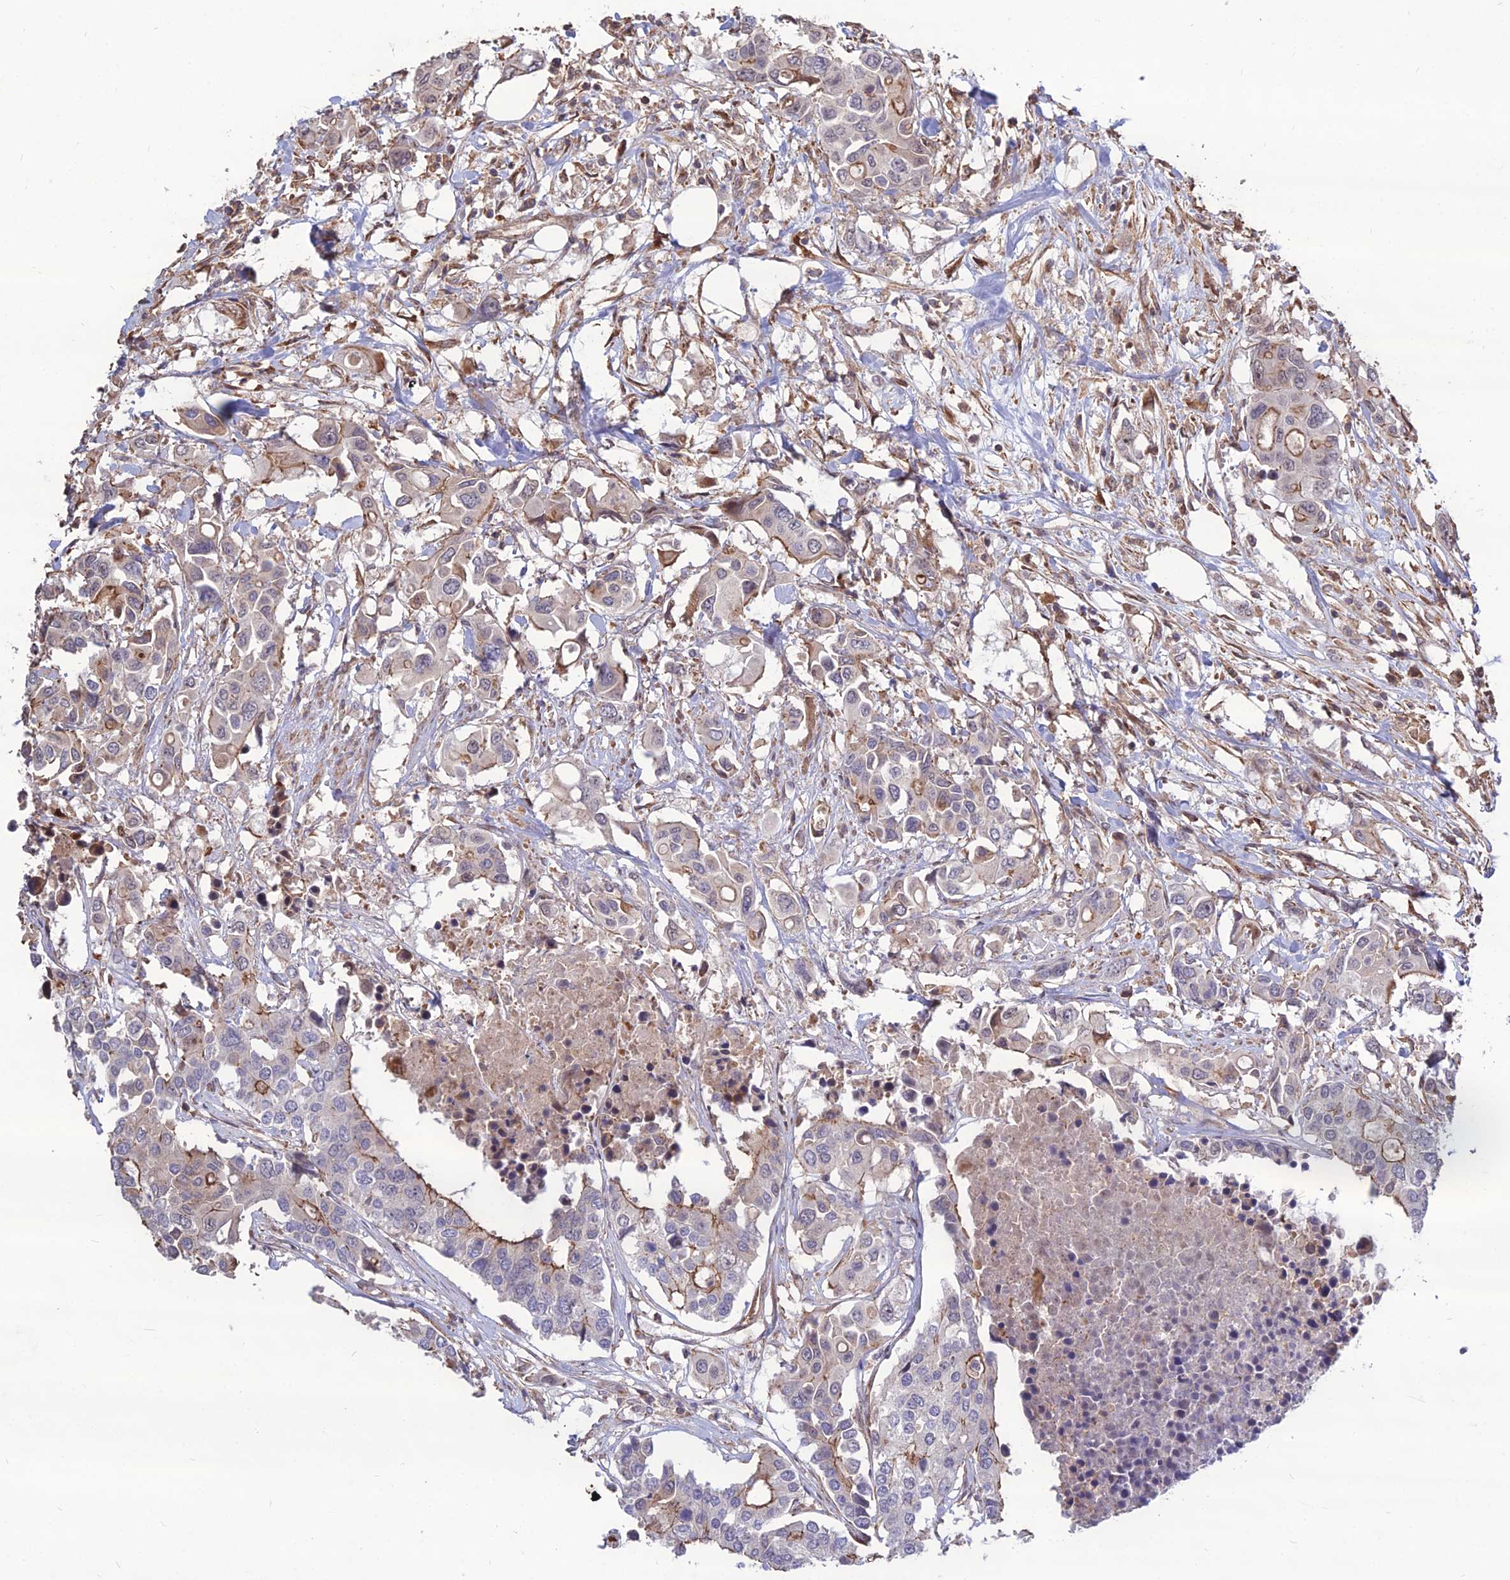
{"staining": {"intensity": "moderate", "quantity": "25%-75%", "location": "cytoplasmic/membranous"}, "tissue": "colorectal cancer", "cell_type": "Tumor cells", "image_type": "cancer", "snomed": [{"axis": "morphology", "description": "Adenocarcinoma, NOS"}, {"axis": "topography", "description": "Colon"}], "caption": "High-magnification brightfield microscopy of colorectal adenocarcinoma stained with DAB (3,3'-diaminobenzidine) (brown) and counterstained with hematoxylin (blue). tumor cells exhibit moderate cytoplasmic/membranous positivity is identified in approximately25%-75% of cells. (Brightfield microscopy of DAB IHC at high magnification).", "gene": "TSPYL2", "patient": {"sex": "male", "age": 77}}